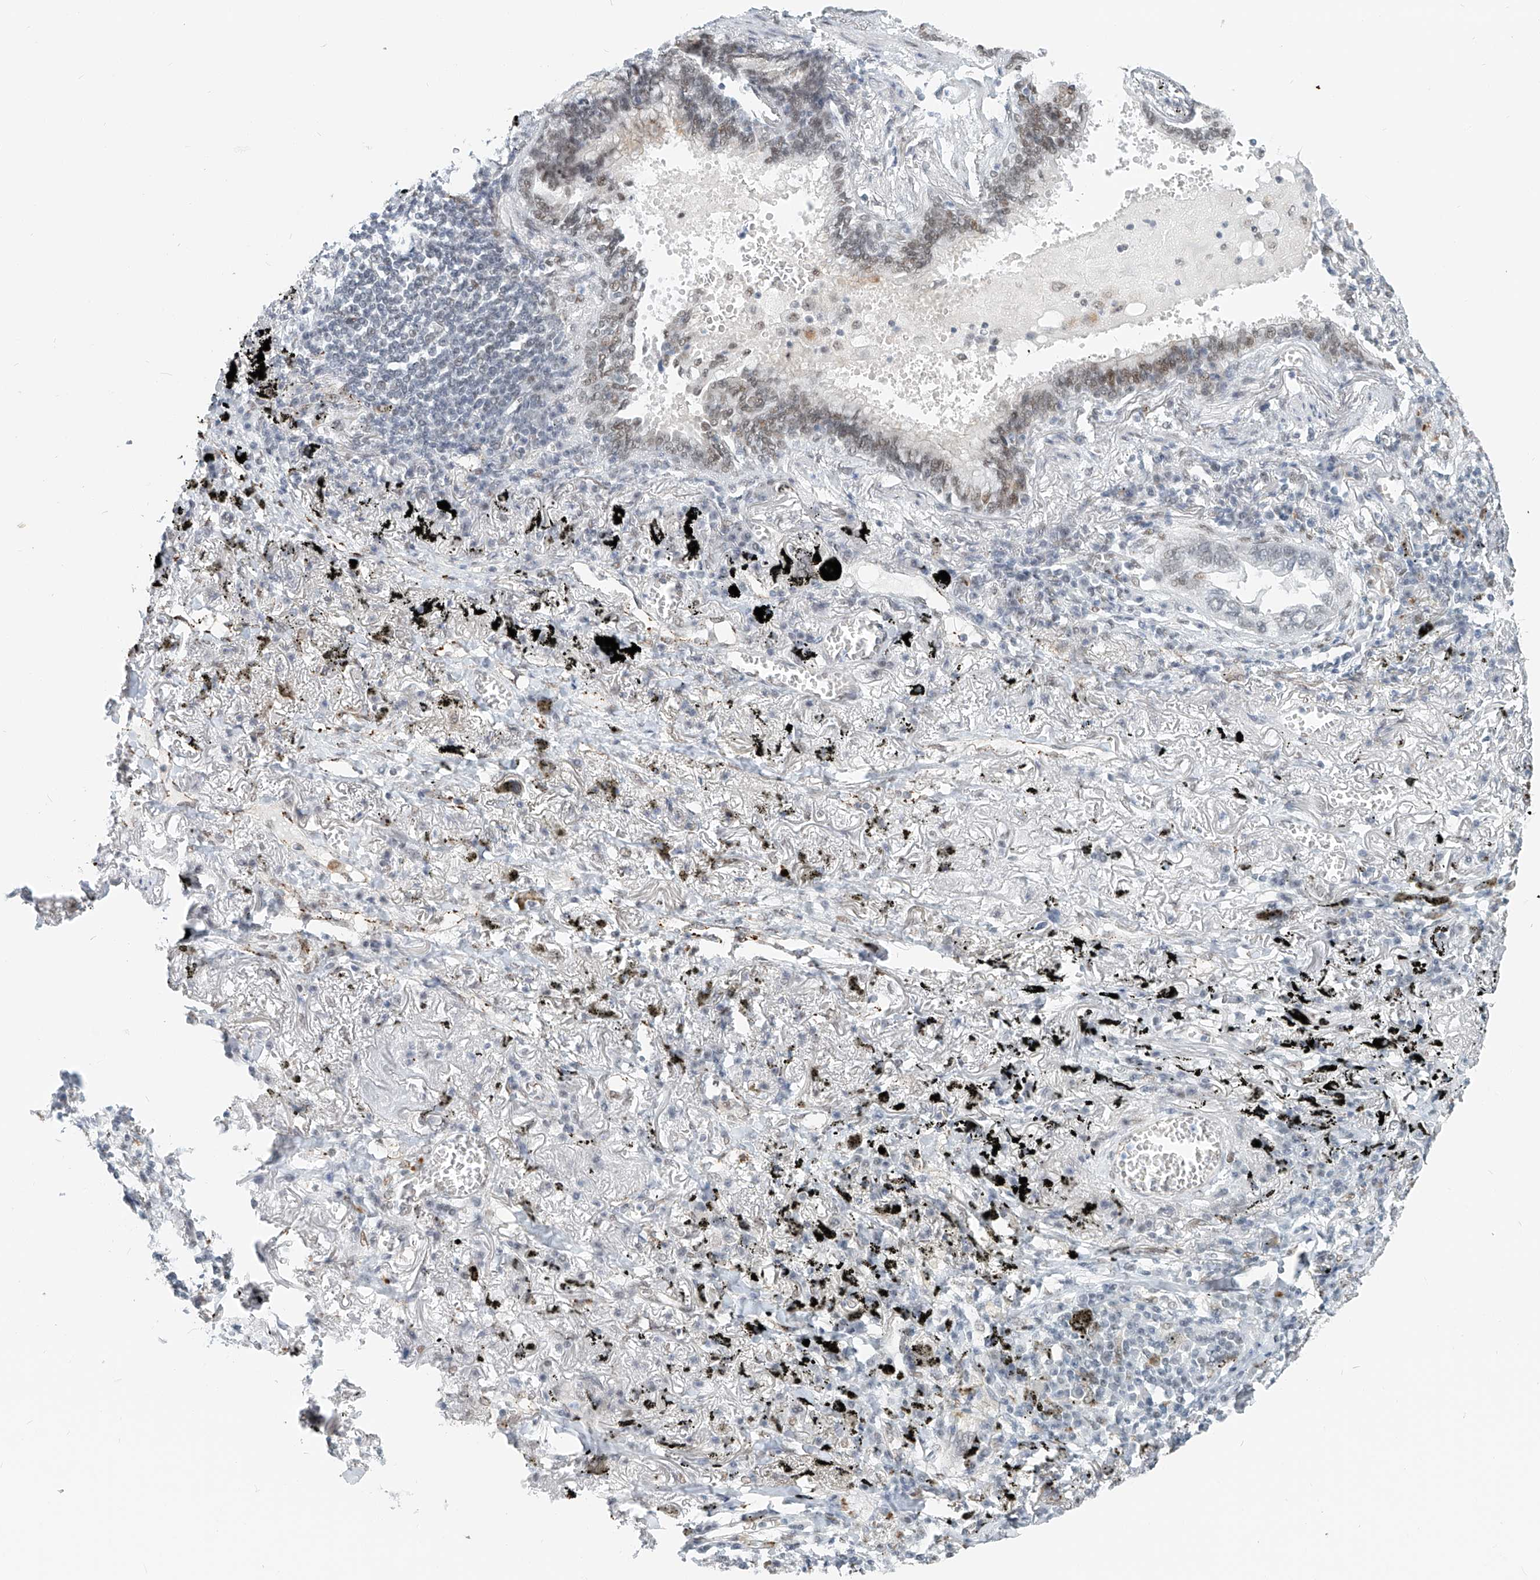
{"staining": {"intensity": "weak", "quantity": "<25%", "location": "nuclear"}, "tissue": "lung cancer", "cell_type": "Tumor cells", "image_type": "cancer", "snomed": [{"axis": "morphology", "description": "Adenocarcinoma, NOS"}, {"axis": "topography", "description": "Lung"}], "caption": "An immunohistochemistry histopathology image of lung cancer is shown. There is no staining in tumor cells of lung cancer.", "gene": "SASH1", "patient": {"sex": "male", "age": 65}}